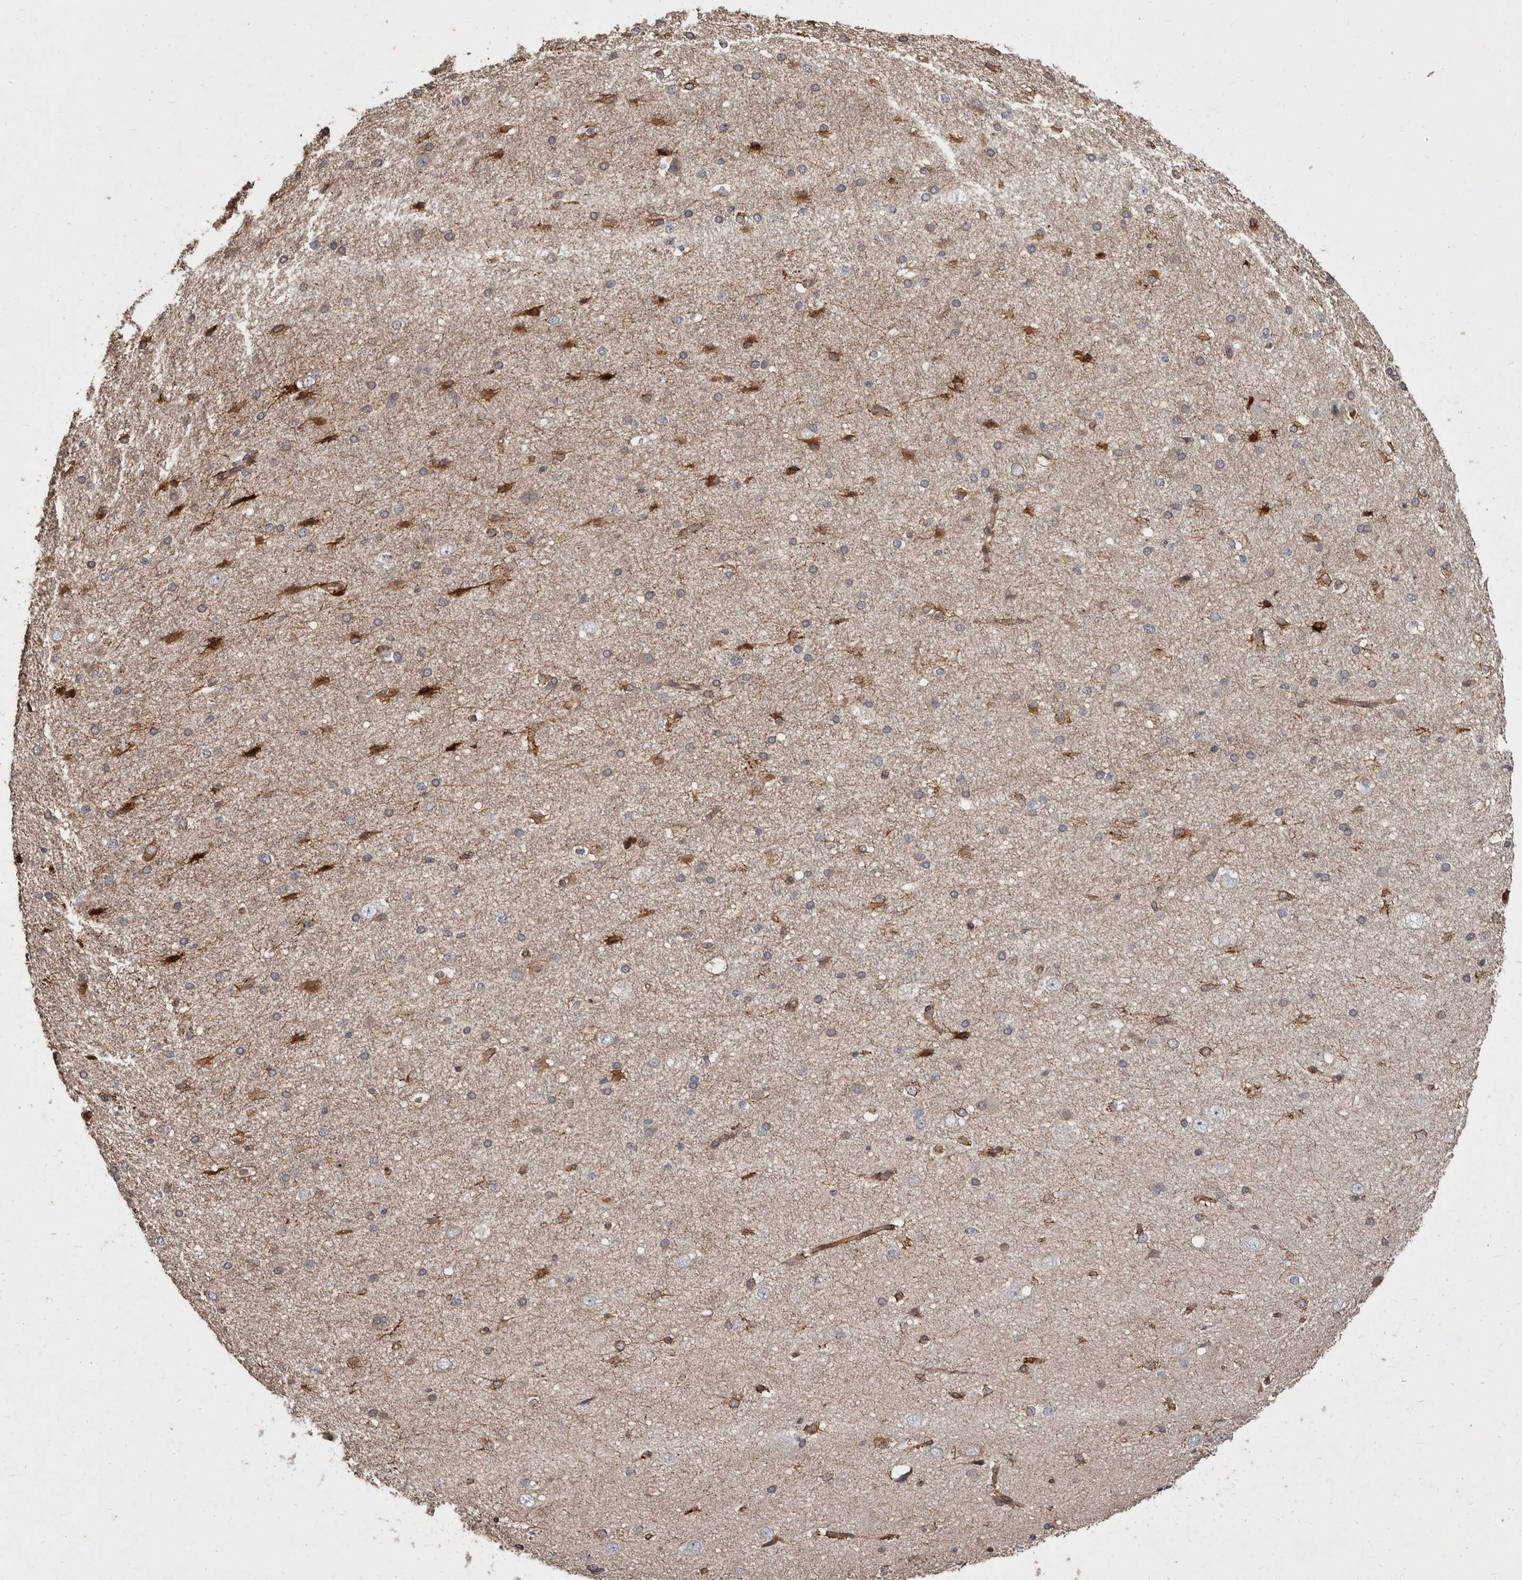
{"staining": {"intensity": "moderate", "quantity": ">75%", "location": "cytoplasmic/membranous"}, "tissue": "cerebral cortex", "cell_type": "Endothelial cells", "image_type": "normal", "snomed": [{"axis": "morphology", "description": "Normal tissue, NOS"}, {"axis": "morphology", "description": "Developmental malformation"}, {"axis": "topography", "description": "Cerebral cortex"}], "caption": "Human cerebral cortex stained for a protein (brown) demonstrates moderate cytoplasmic/membranous positive staining in about >75% of endothelial cells.", "gene": "FLAD1", "patient": {"sex": "female", "age": 30}}